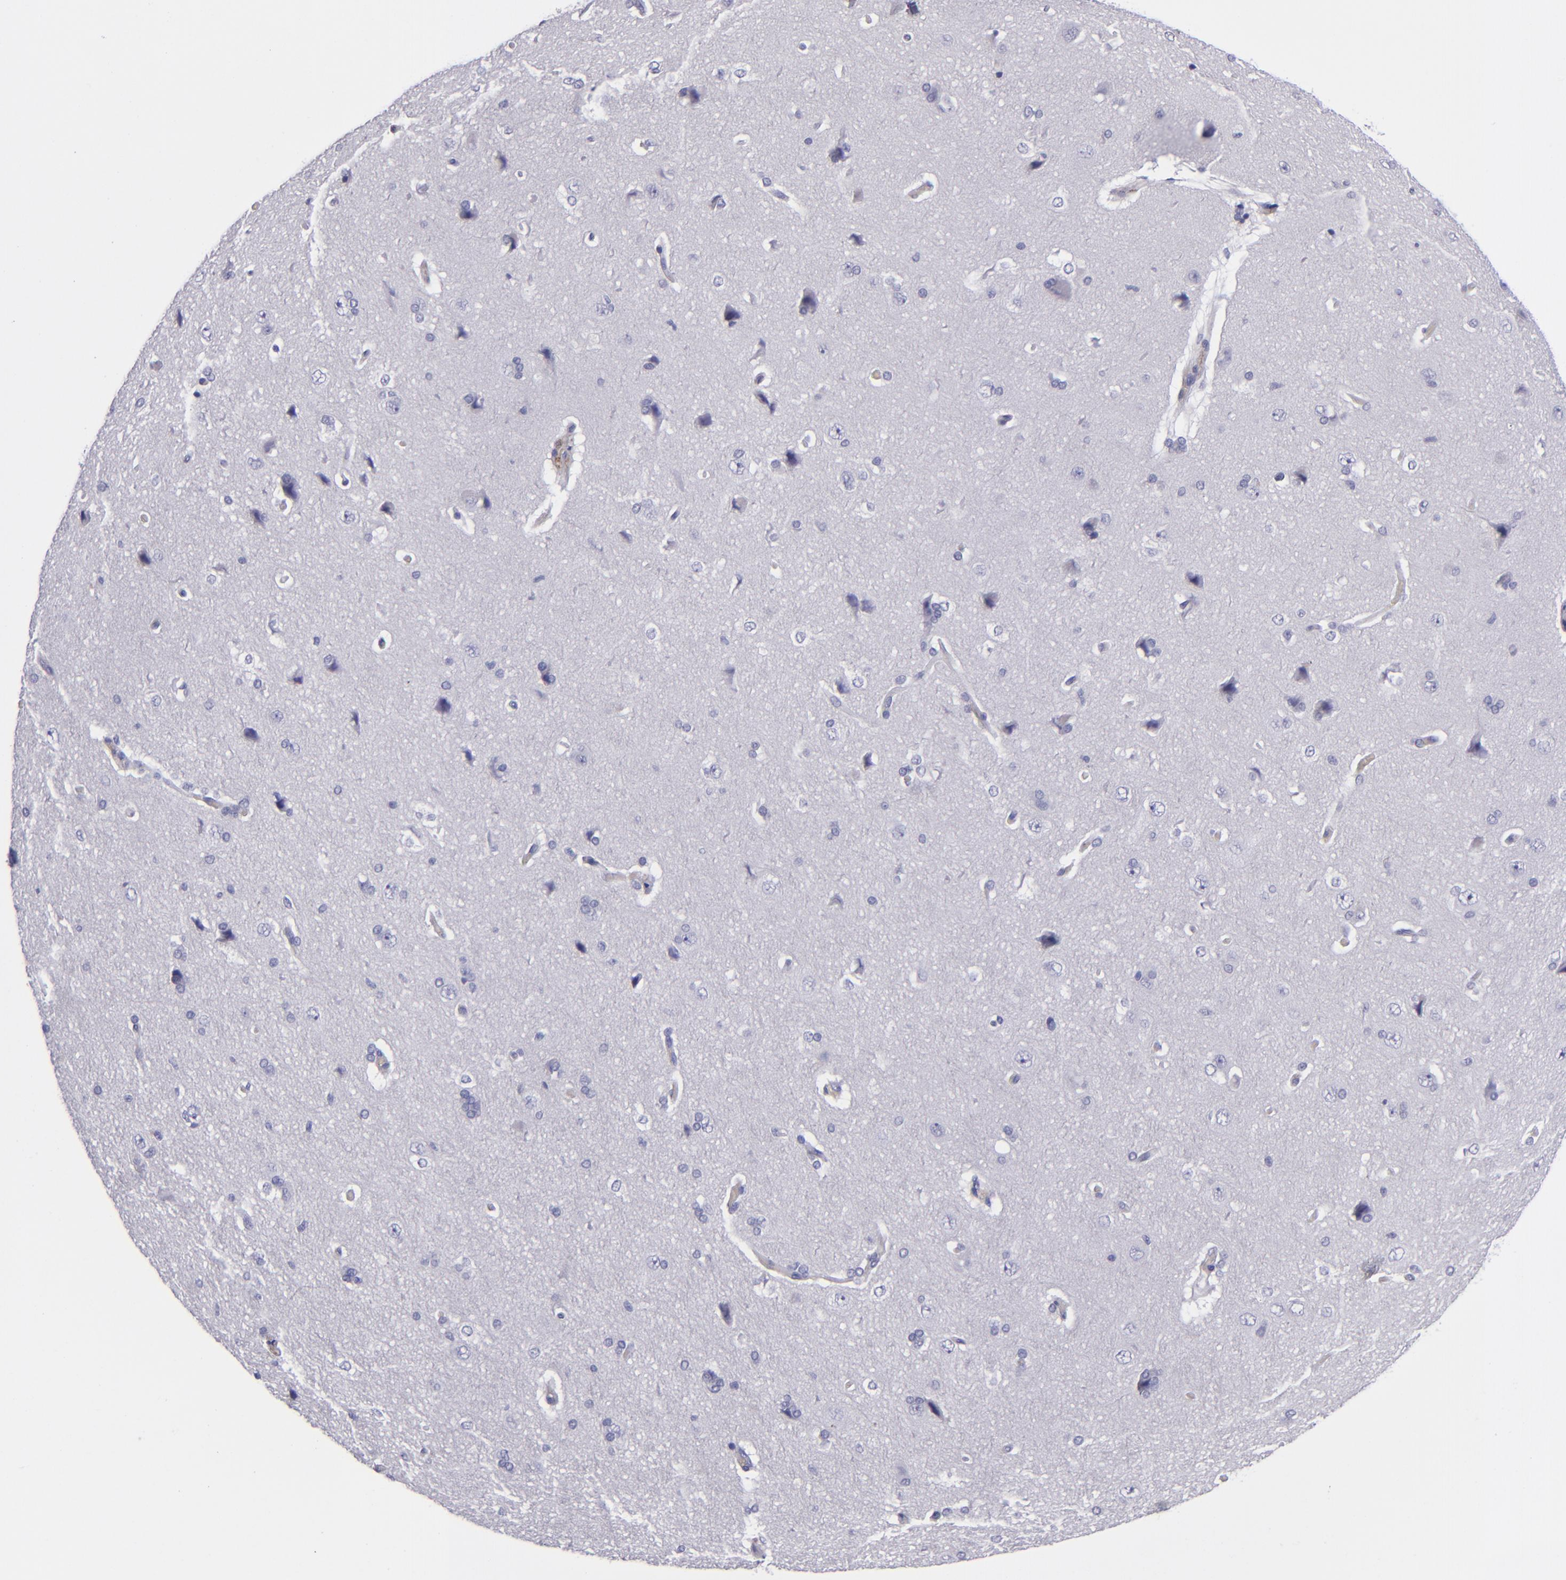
{"staining": {"intensity": "negative", "quantity": "none", "location": "none"}, "tissue": "cerebral cortex", "cell_type": "Endothelial cells", "image_type": "normal", "snomed": [{"axis": "morphology", "description": "Normal tissue, NOS"}, {"axis": "topography", "description": "Cerebral cortex"}], "caption": "A high-resolution histopathology image shows IHC staining of unremarkable cerebral cortex, which shows no significant staining in endothelial cells.", "gene": "CD27", "patient": {"sex": "female", "age": 45}}